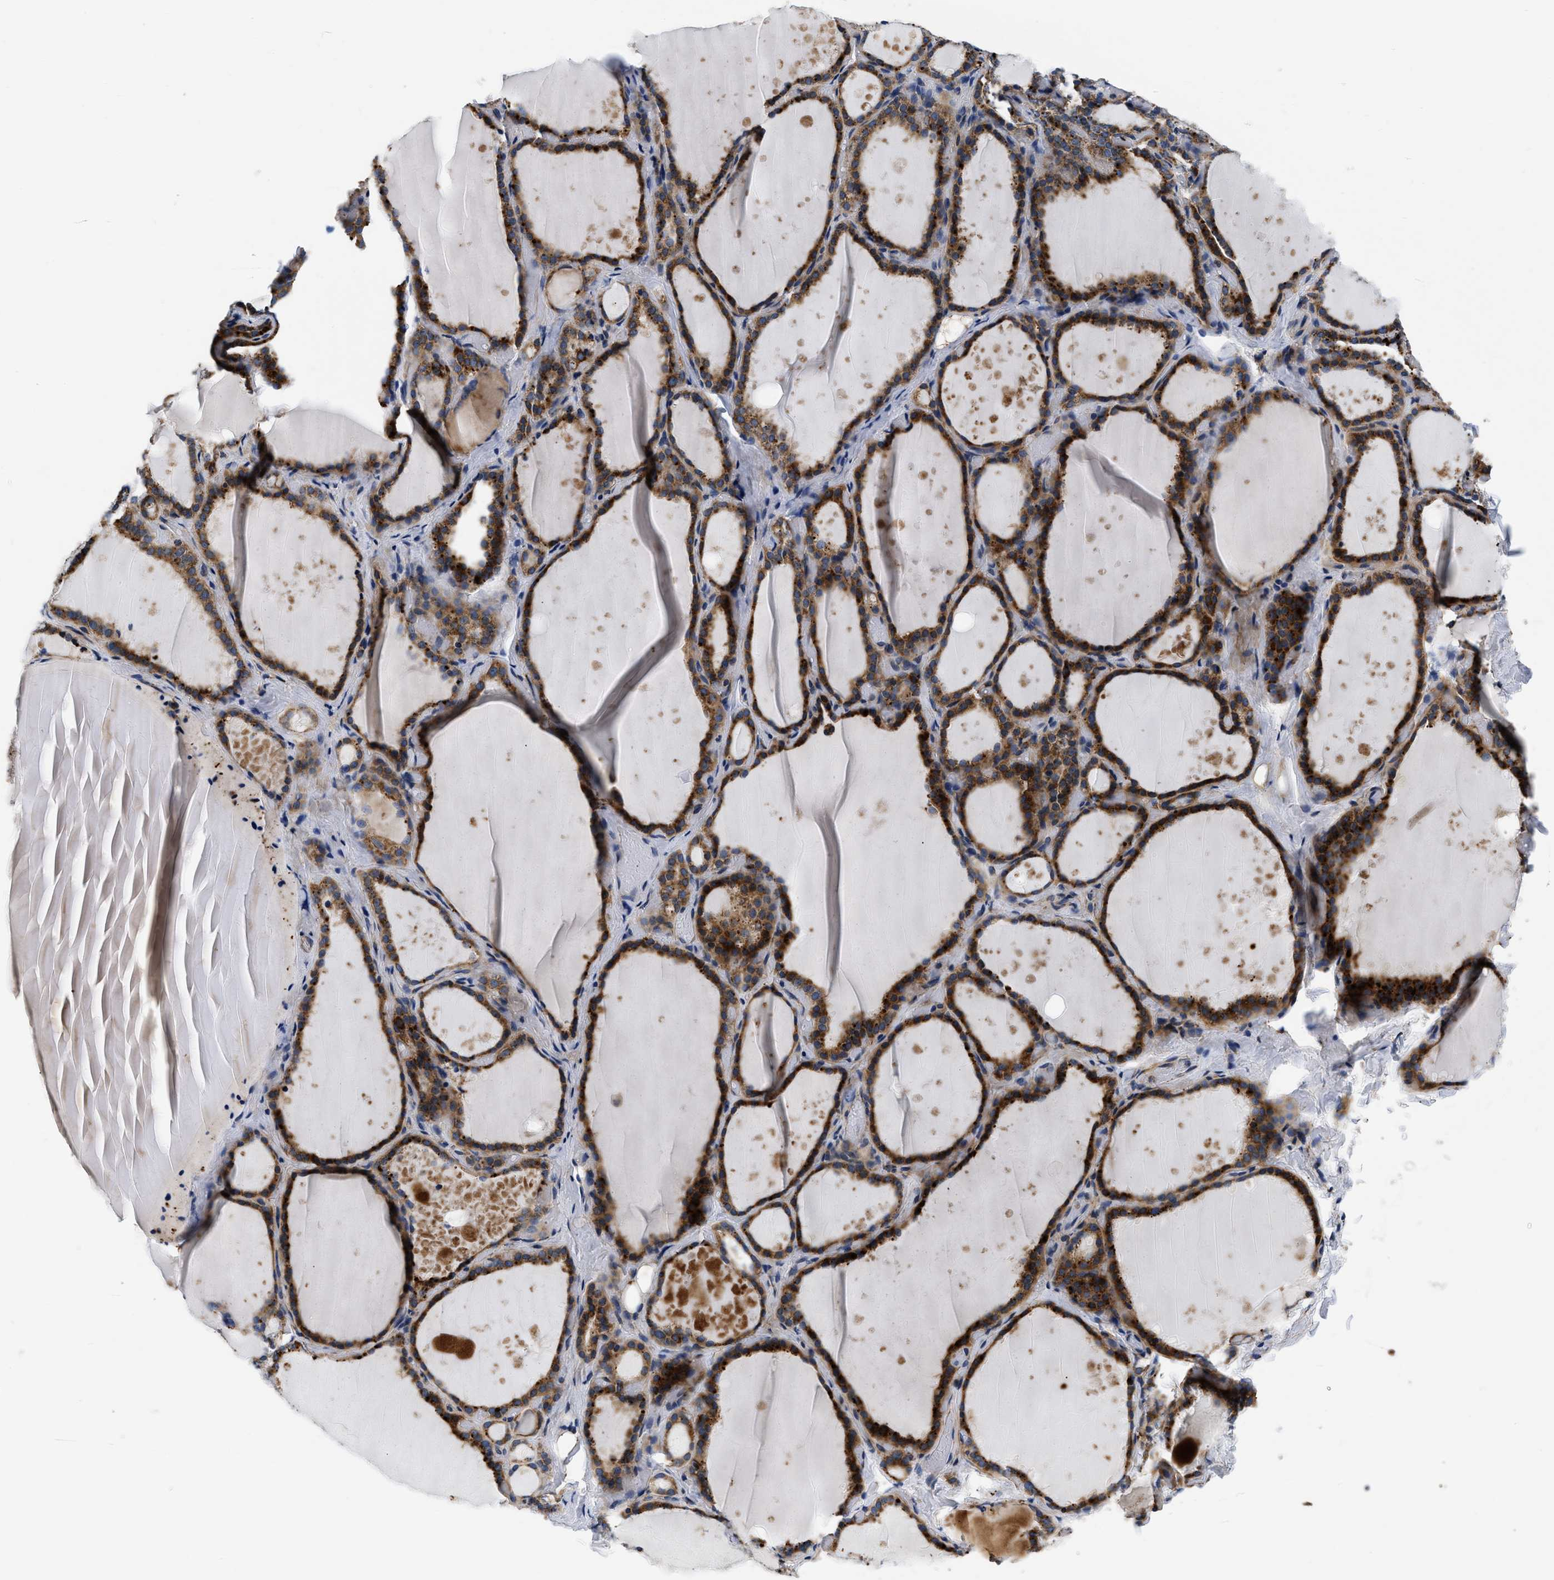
{"staining": {"intensity": "moderate", "quantity": ">75%", "location": "cytoplasmic/membranous"}, "tissue": "thyroid gland", "cell_type": "Glandular cells", "image_type": "normal", "snomed": [{"axis": "morphology", "description": "Normal tissue, NOS"}, {"axis": "topography", "description": "Thyroid gland"}], "caption": "Protein analysis of normal thyroid gland exhibits moderate cytoplasmic/membranous expression in about >75% of glandular cells.", "gene": "PDP1", "patient": {"sex": "female", "age": 44}}